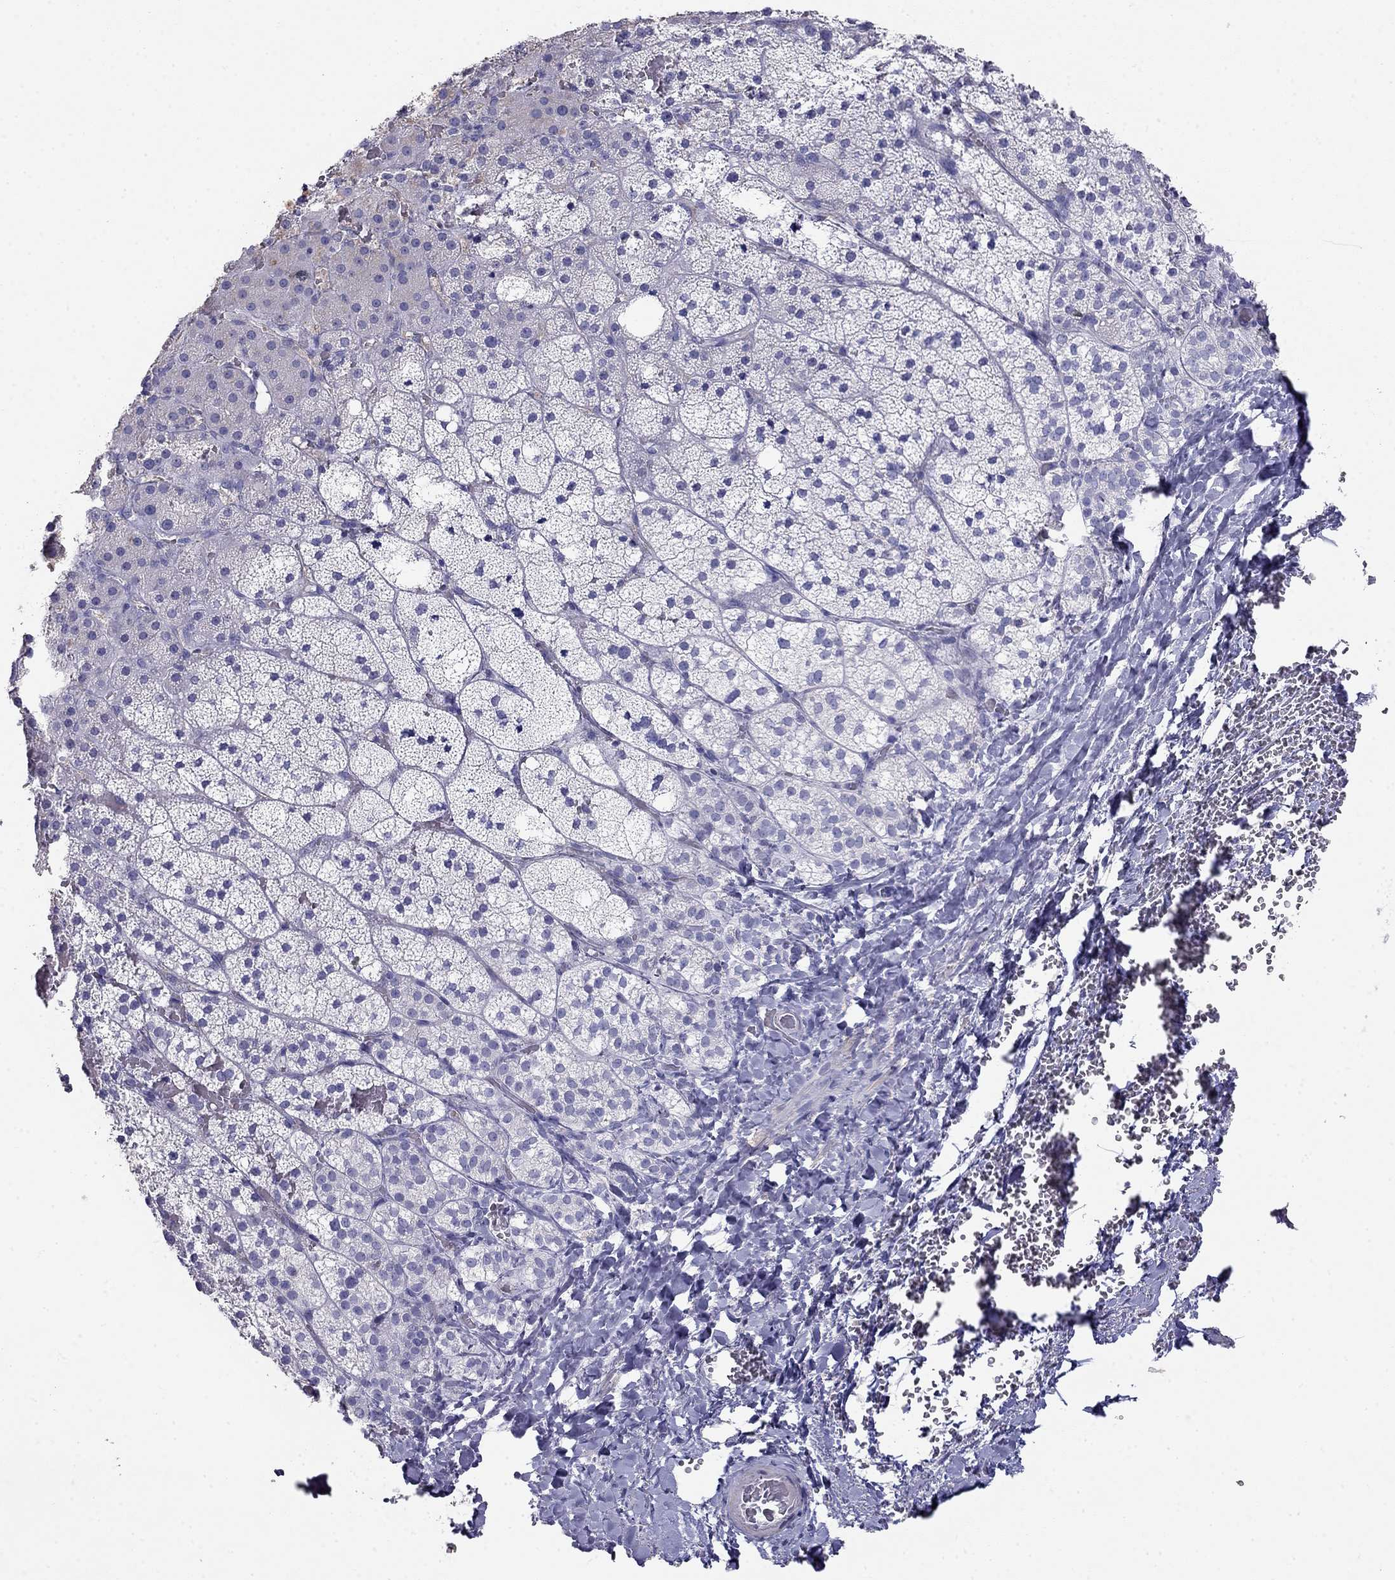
{"staining": {"intensity": "negative", "quantity": "none", "location": "none"}, "tissue": "adrenal gland", "cell_type": "Glandular cells", "image_type": "normal", "snomed": [{"axis": "morphology", "description": "Normal tissue, NOS"}, {"axis": "topography", "description": "Adrenal gland"}], "caption": "A high-resolution photomicrograph shows IHC staining of unremarkable adrenal gland, which displays no significant expression in glandular cells. (Brightfield microscopy of DAB (3,3'-diaminobenzidine) immunohistochemistry (IHC) at high magnification).", "gene": "LY6H", "patient": {"sex": "male", "age": 53}}